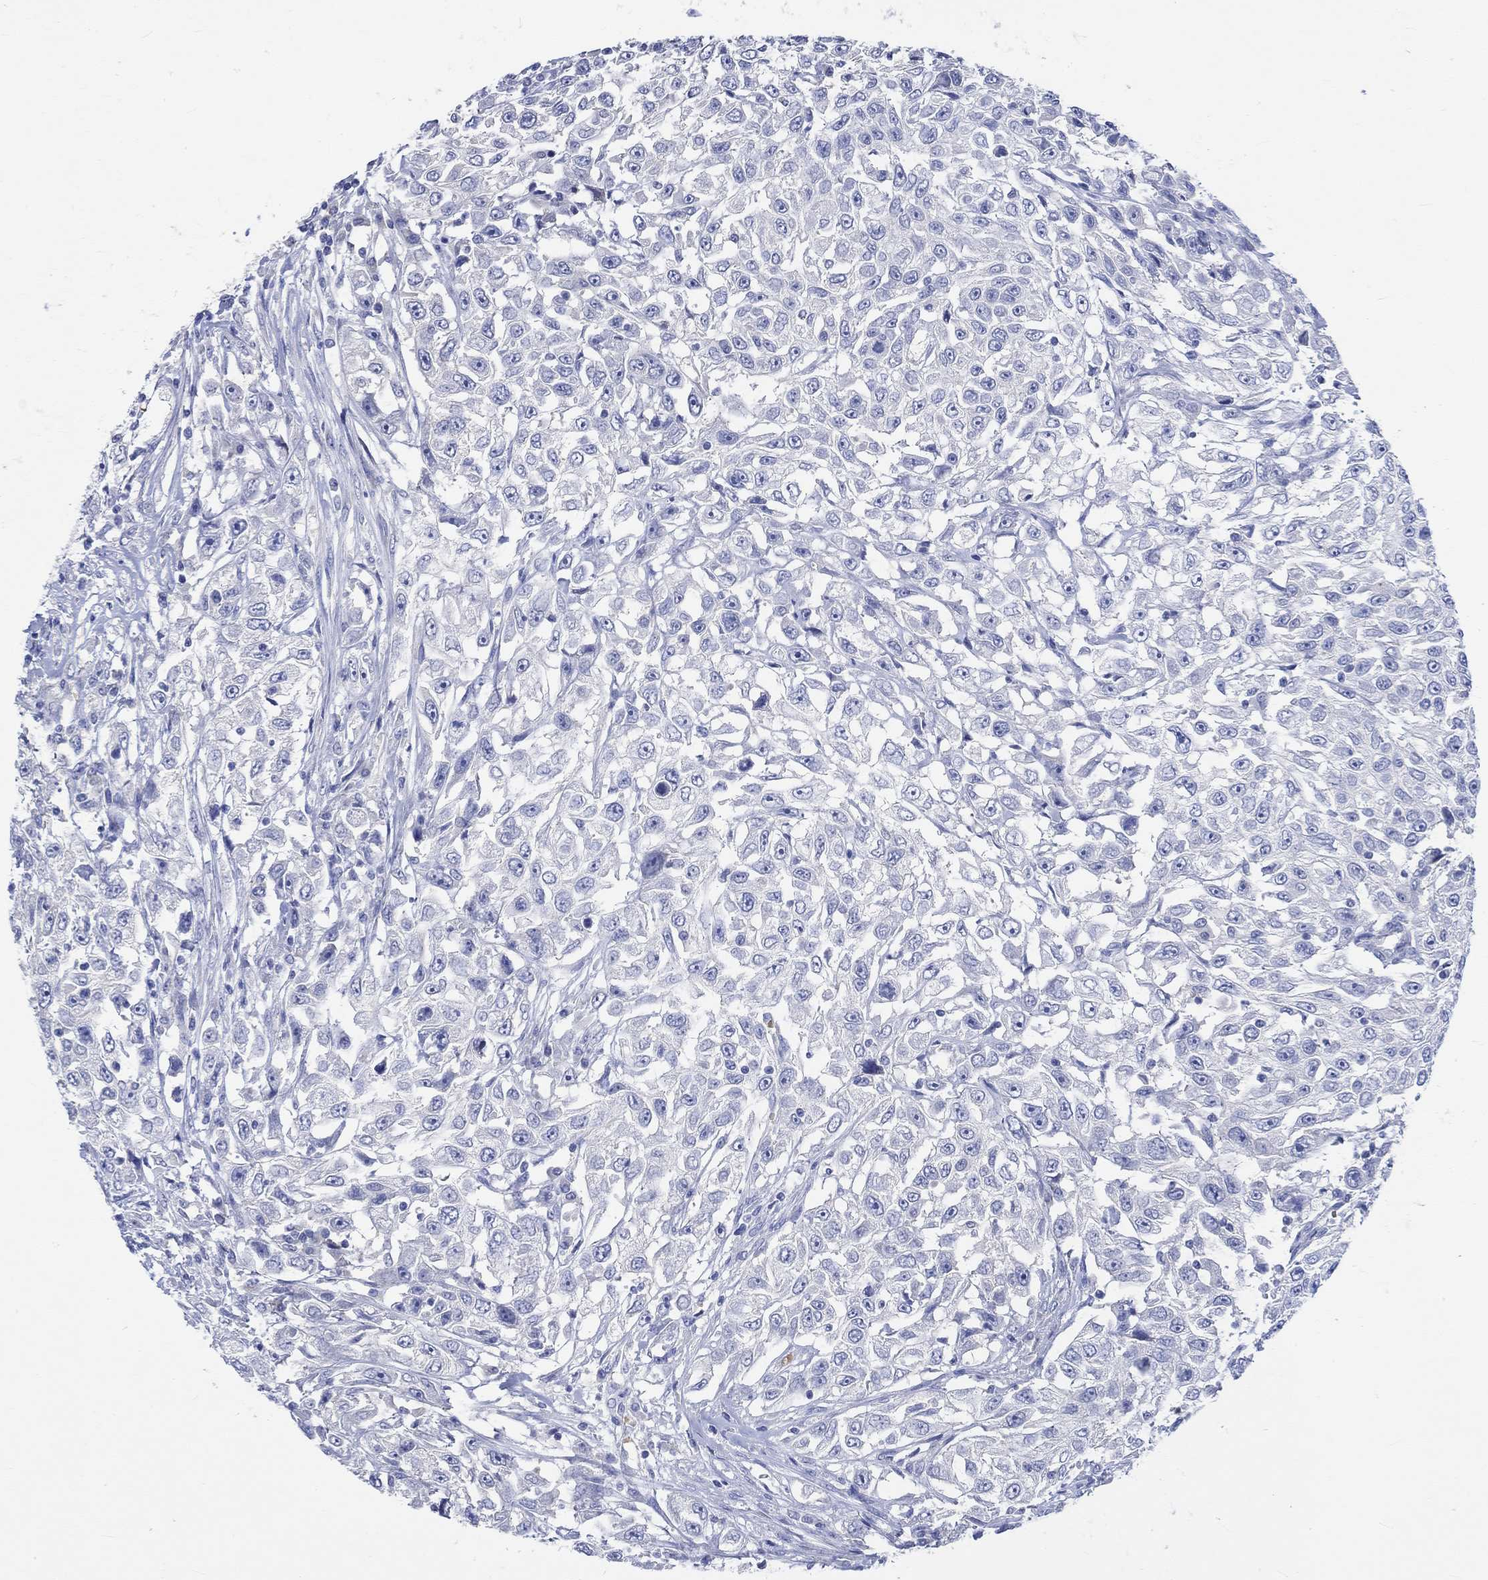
{"staining": {"intensity": "negative", "quantity": "none", "location": "none"}, "tissue": "urothelial cancer", "cell_type": "Tumor cells", "image_type": "cancer", "snomed": [{"axis": "morphology", "description": "Urothelial carcinoma, High grade"}, {"axis": "topography", "description": "Urinary bladder"}], "caption": "Tumor cells are negative for protein expression in human urothelial cancer. The staining is performed using DAB brown chromogen with nuclei counter-stained in using hematoxylin.", "gene": "KCNA1", "patient": {"sex": "female", "age": 56}}